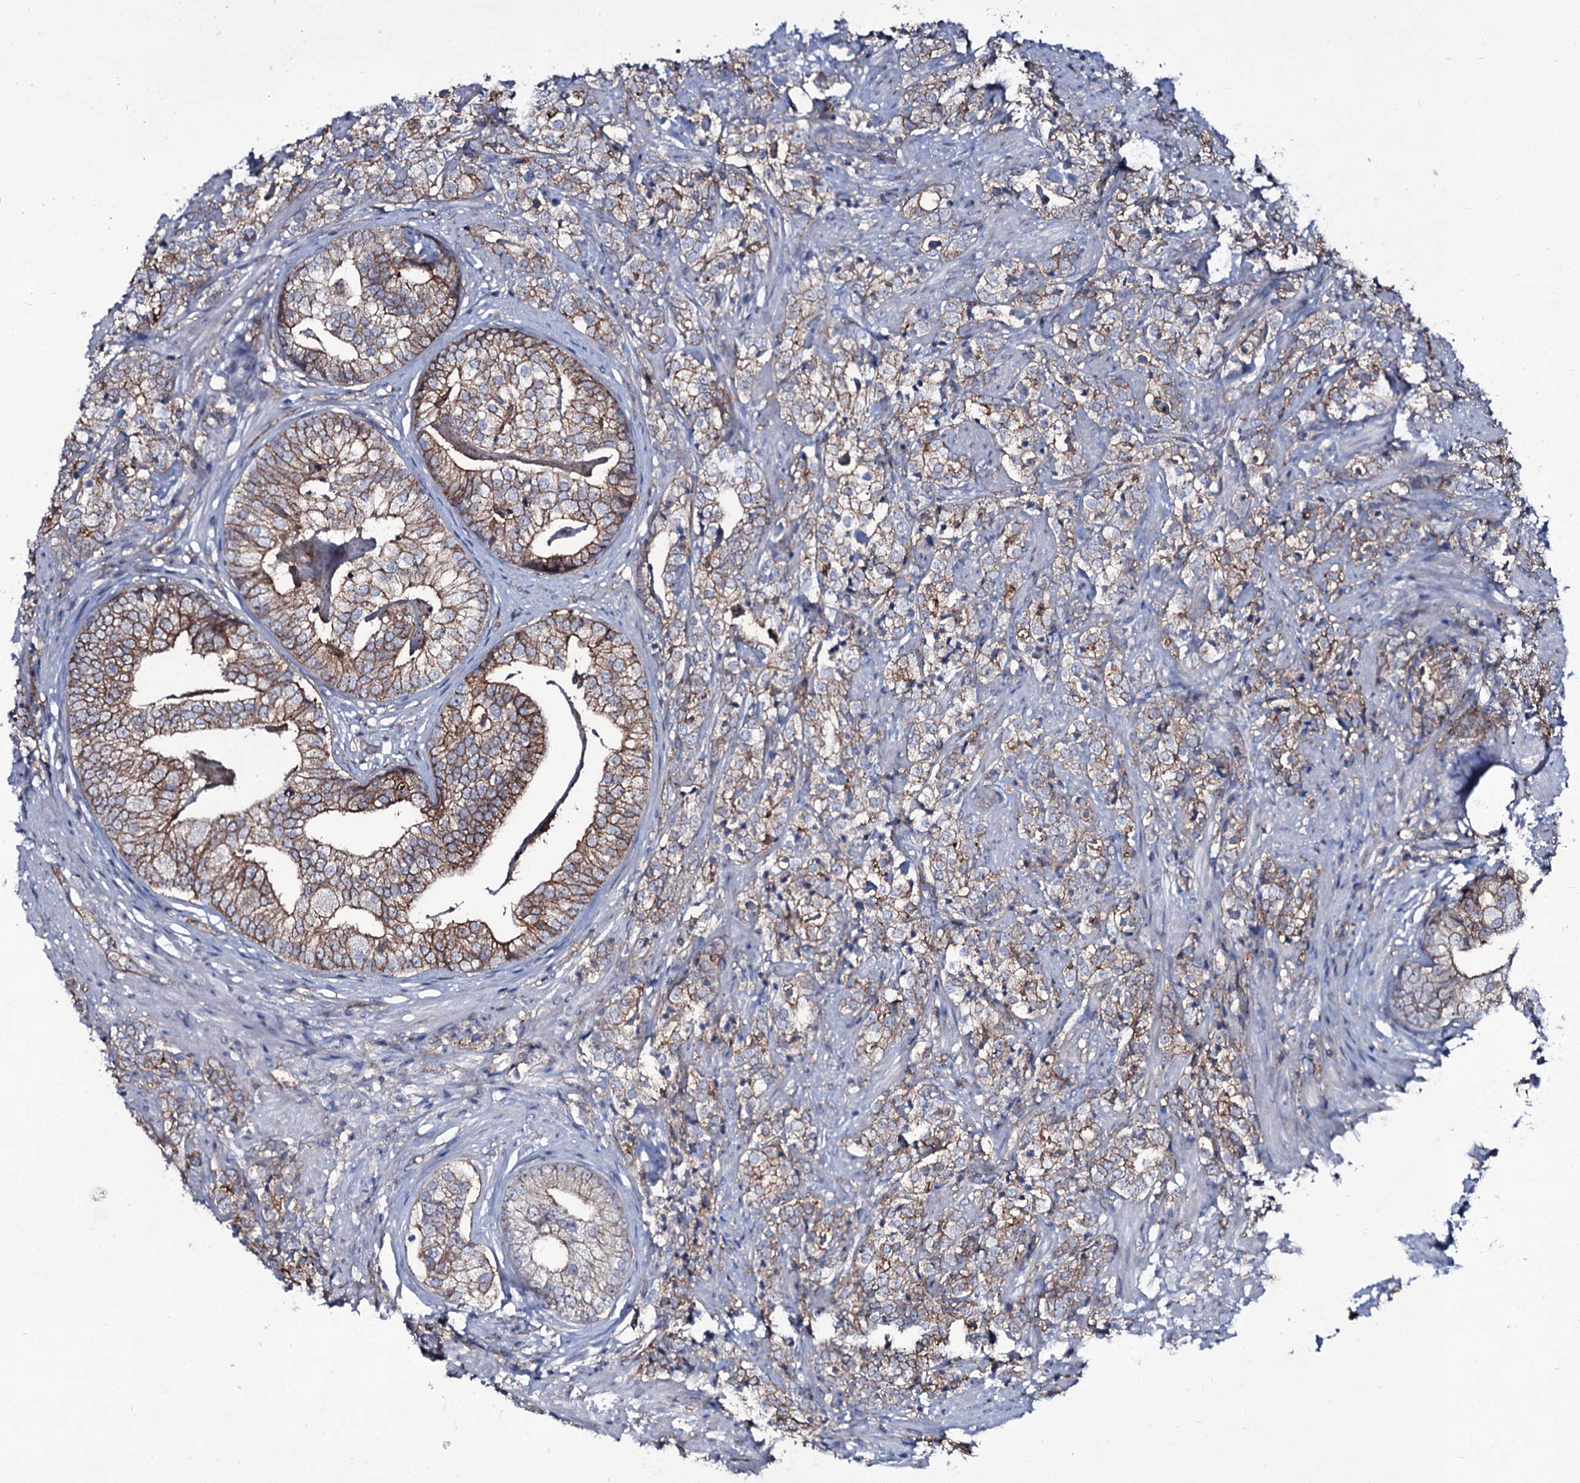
{"staining": {"intensity": "weak", "quantity": ">75%", "location": "cytoplasmic/membranous"}, "tissue": "prostate cancer", "cell_type": "Tumor cells", "image_type": "cancer", "snomed": [{"axis": "morphology", "description": "Adenocarcinoma, High grade"}, {"axis": "topography", "description": "Prostate"}], "caption": "Immunohistochemical staining of prostate high-grade adenocarcinoma reveals weak cytoplasmic/membranous protein positivity in about >75% of tumor cells.", "gene": "SNAP23", "patient": {"sex": "male", "age": 69}}